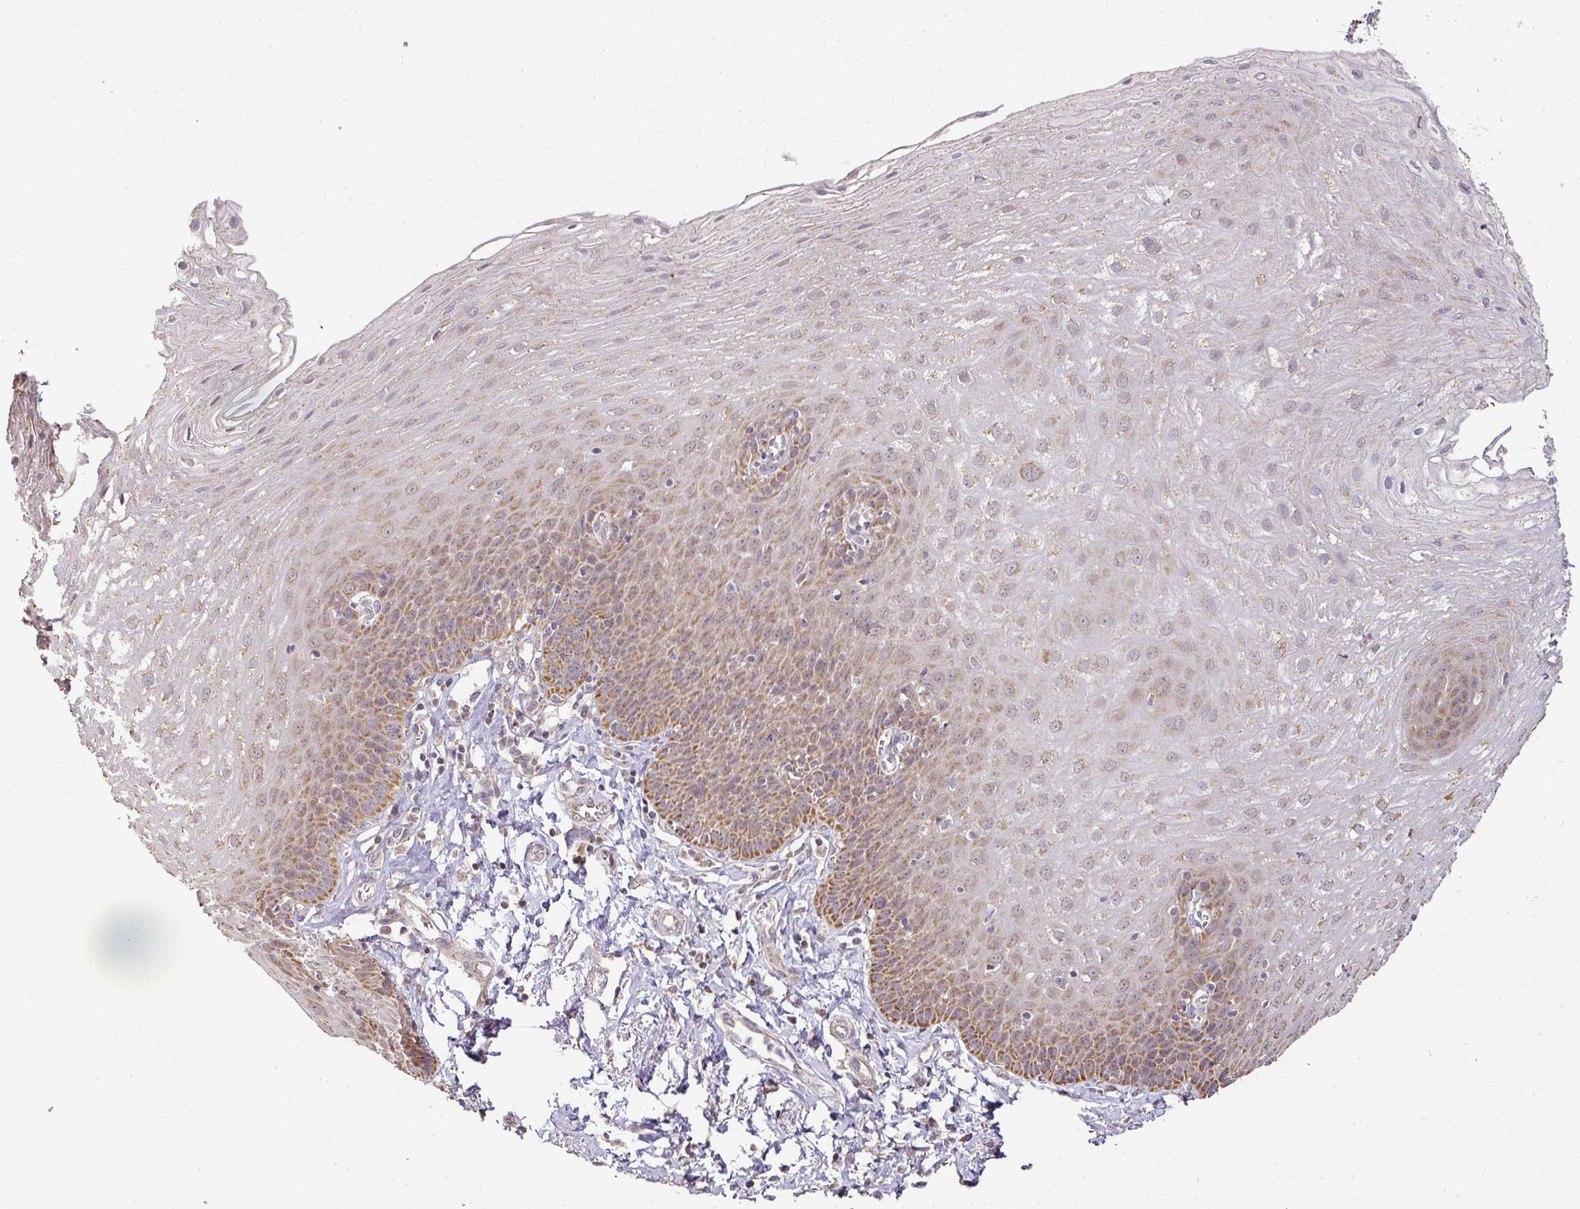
{"staining": {"intensity": "moderate", "quantity": ">75%", "location": "cytoplasmic/membranous"}, "tissue": "esophagus", "cell_type": "Squamous epithelial cells", "image_type": "normal", "snomed": [{"axis": "morphology", "description": "Normal tissue, NOS"}, {"axis": "topography", "description": "Esophagus"}], "caption": "Protein analysis of unremarkable esophagus reveals moderate cytoplasmic/membranous expression in about >75% of squamous epithelial cells.", "gene": "MYOM2", "patient": {"sex": "female", "age": 81}}